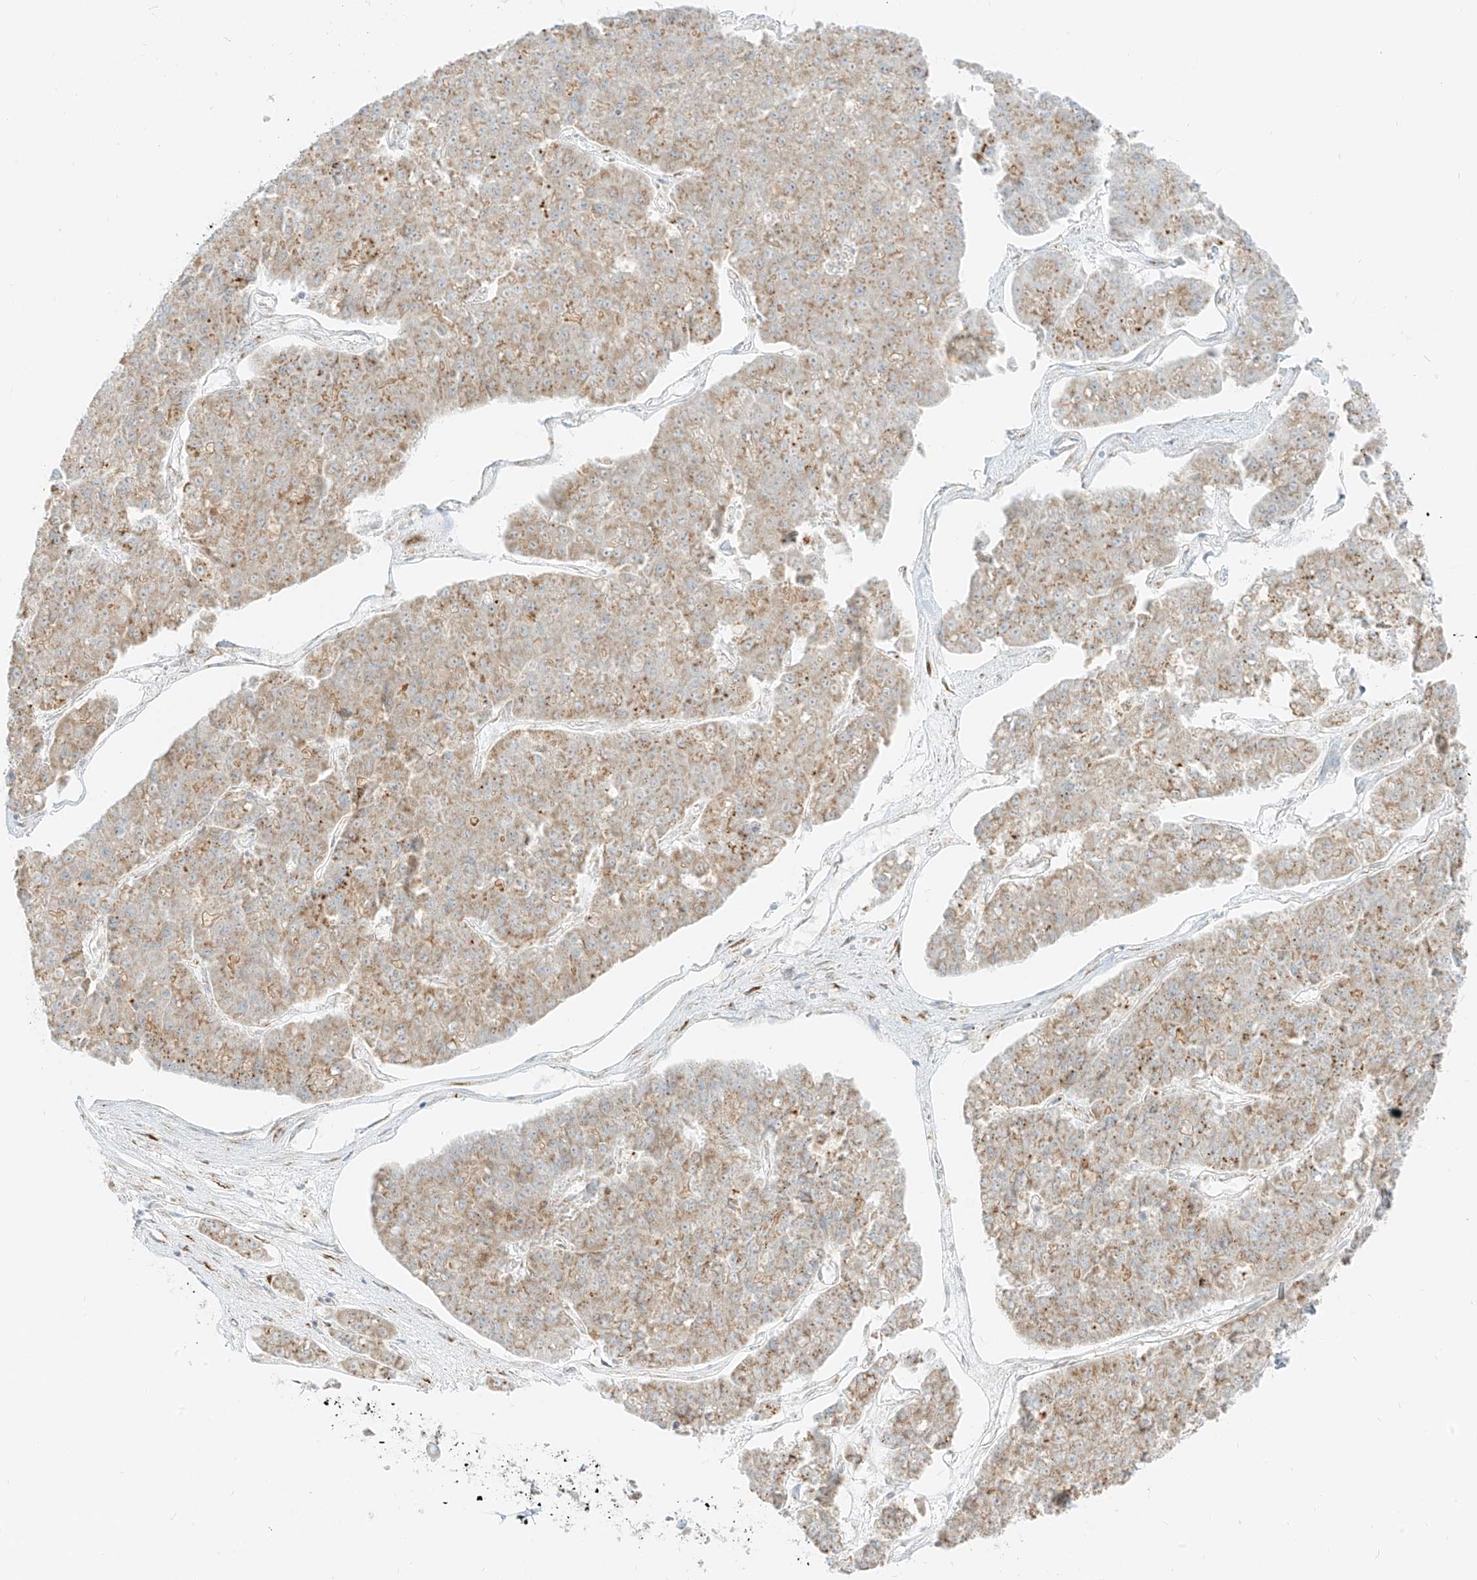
{"staining": {"intensity": "weak", "quantity": ">75%", "location": "cytoplasmic/membranous"}, "tissue": "pancreatic cancer", "cell_type": "Tumor cells", "image_type": "cancer", "snomed": [{"axis": "morphology", "description": "Adenocarcinoma, NOS"}, {"axis": "topography", "description": "Pancreas"}], "caption": "Immunohistochemical staining of pancreatic cancer (adenocarcinoma) demonstrates low levels of weak cytoplasmic/membranous protein expression in approximately >75% of tumor cells.", "gene": "TMEM87B", "patient": {"sex": "male", "age": 50}}